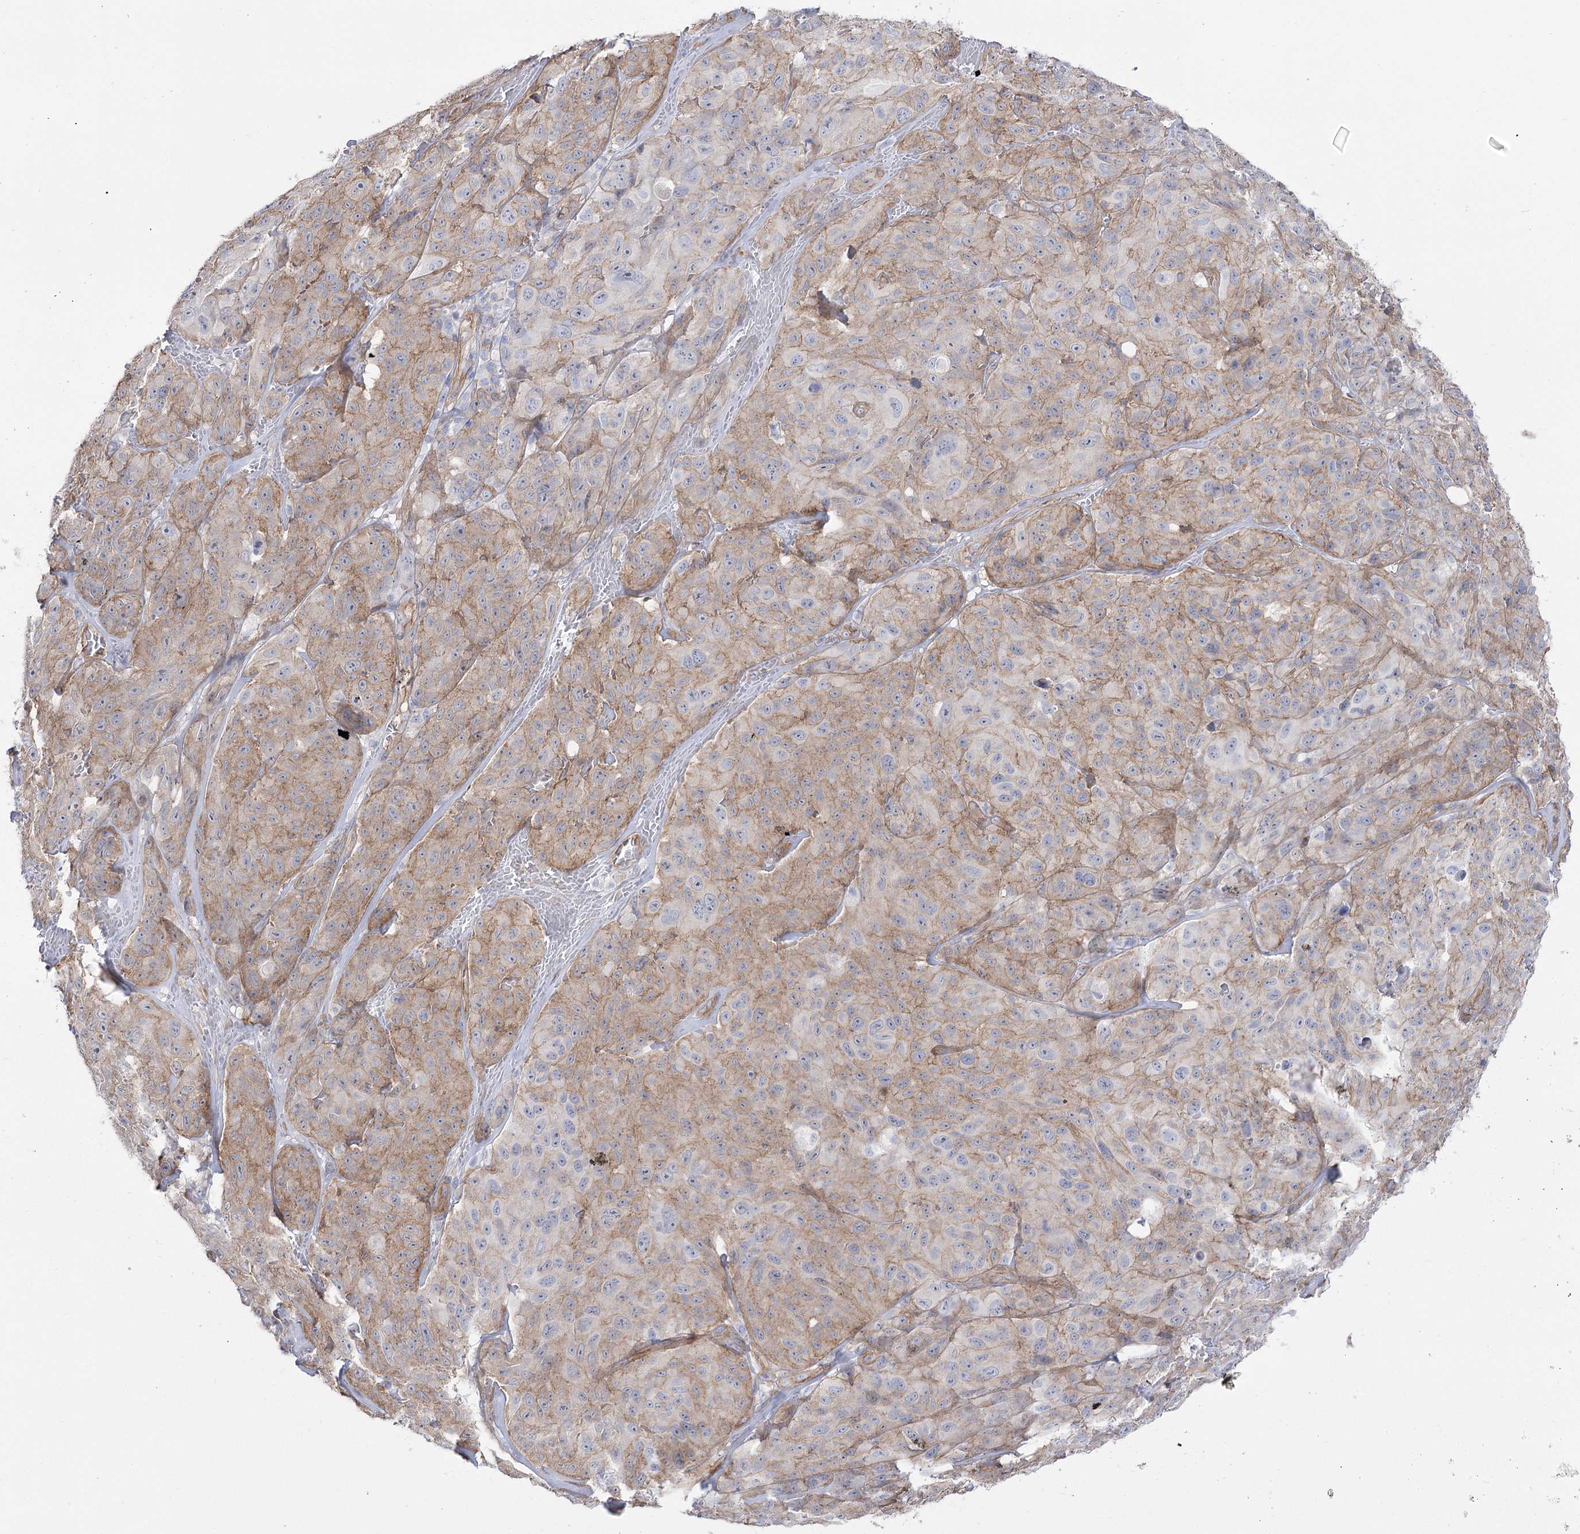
{"staining": {"intensity": "weak", "quantity": ">75%", "location": "cytoplasmic/membranous"}, "tissue": "melanoma", "cell_type": "Tumor cells", "image_type": "cancer", "snomed": [{"axis": "morphology", "description": "Malignant melanoma, NOS"}, {"axis": "topography", "description": "Skin"}], "caption": "Protein staining exhibits weak cytoplasmic/membranous staining in about >75% of tumor cells in melanoma. The staining was performed using DAB, with brown indicating positive protein expression. Nuclei are stained blue with hematoxylin.", "gene": "PLEKHA5", "patient": {"sex": "male", "age": 66}}